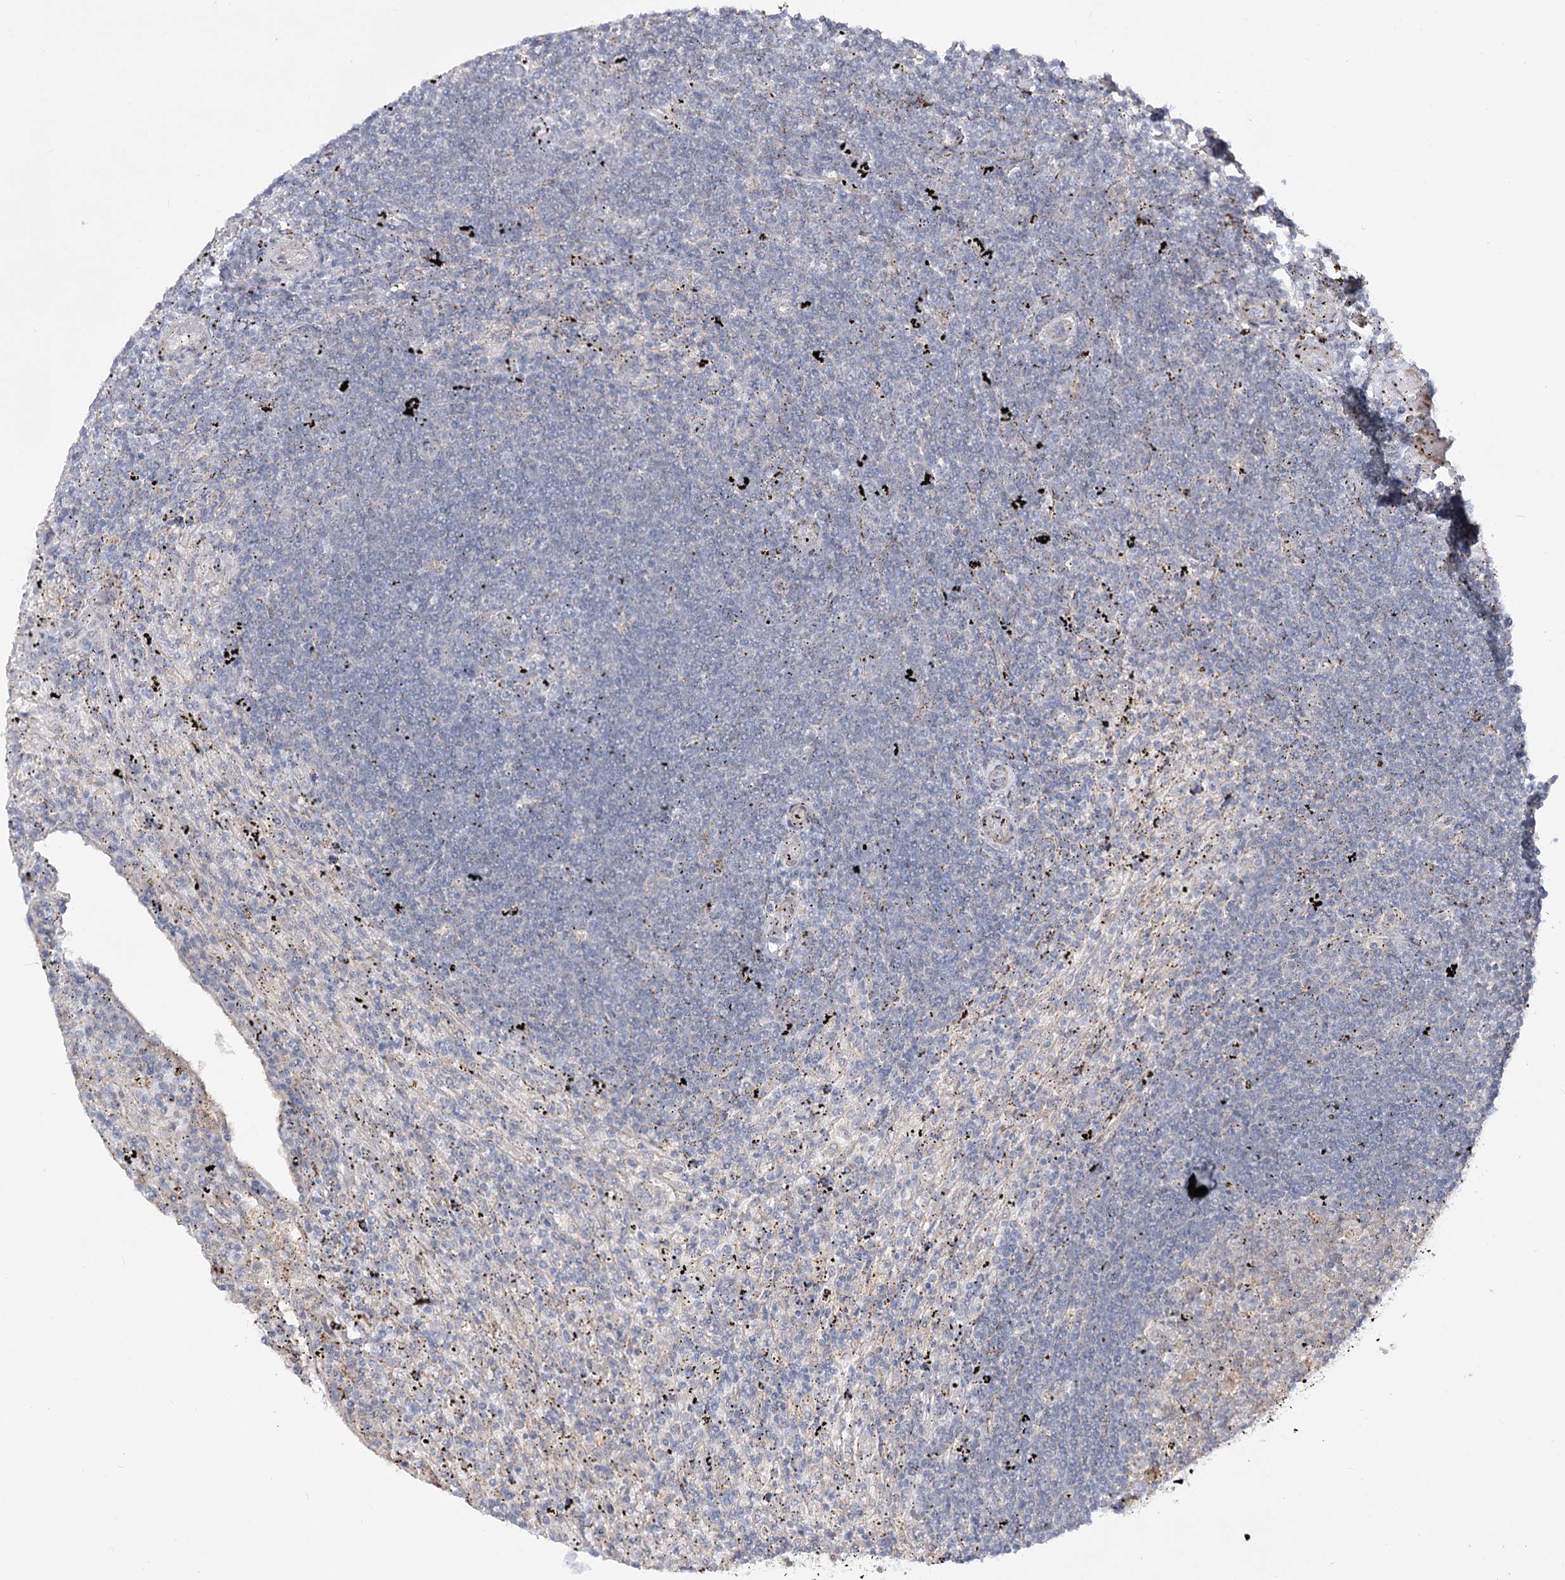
{"staining": {"intensity": "negative", "quantity": "none", "location": "none"}, "tissue": "lymphoma", "cell_type": "Tumor cells", "image_type": "cancer", "snomed": [{"axis": "morphology", "description": "Malignant lymphoma, non-Hodgkin's type, Low grade"}, {"axis": "topography", "description": "Spleen"}], "caption": "High magnification brightfield microscopy of lymphoma stained with DAB (3,3'-diaminobenzidine) (brown) and counterstained with hematoxylin (blue): tumor cells show no significant staining.", "gene": "ZSCAN23", "patient": {"sex": "male", "age": 76}}